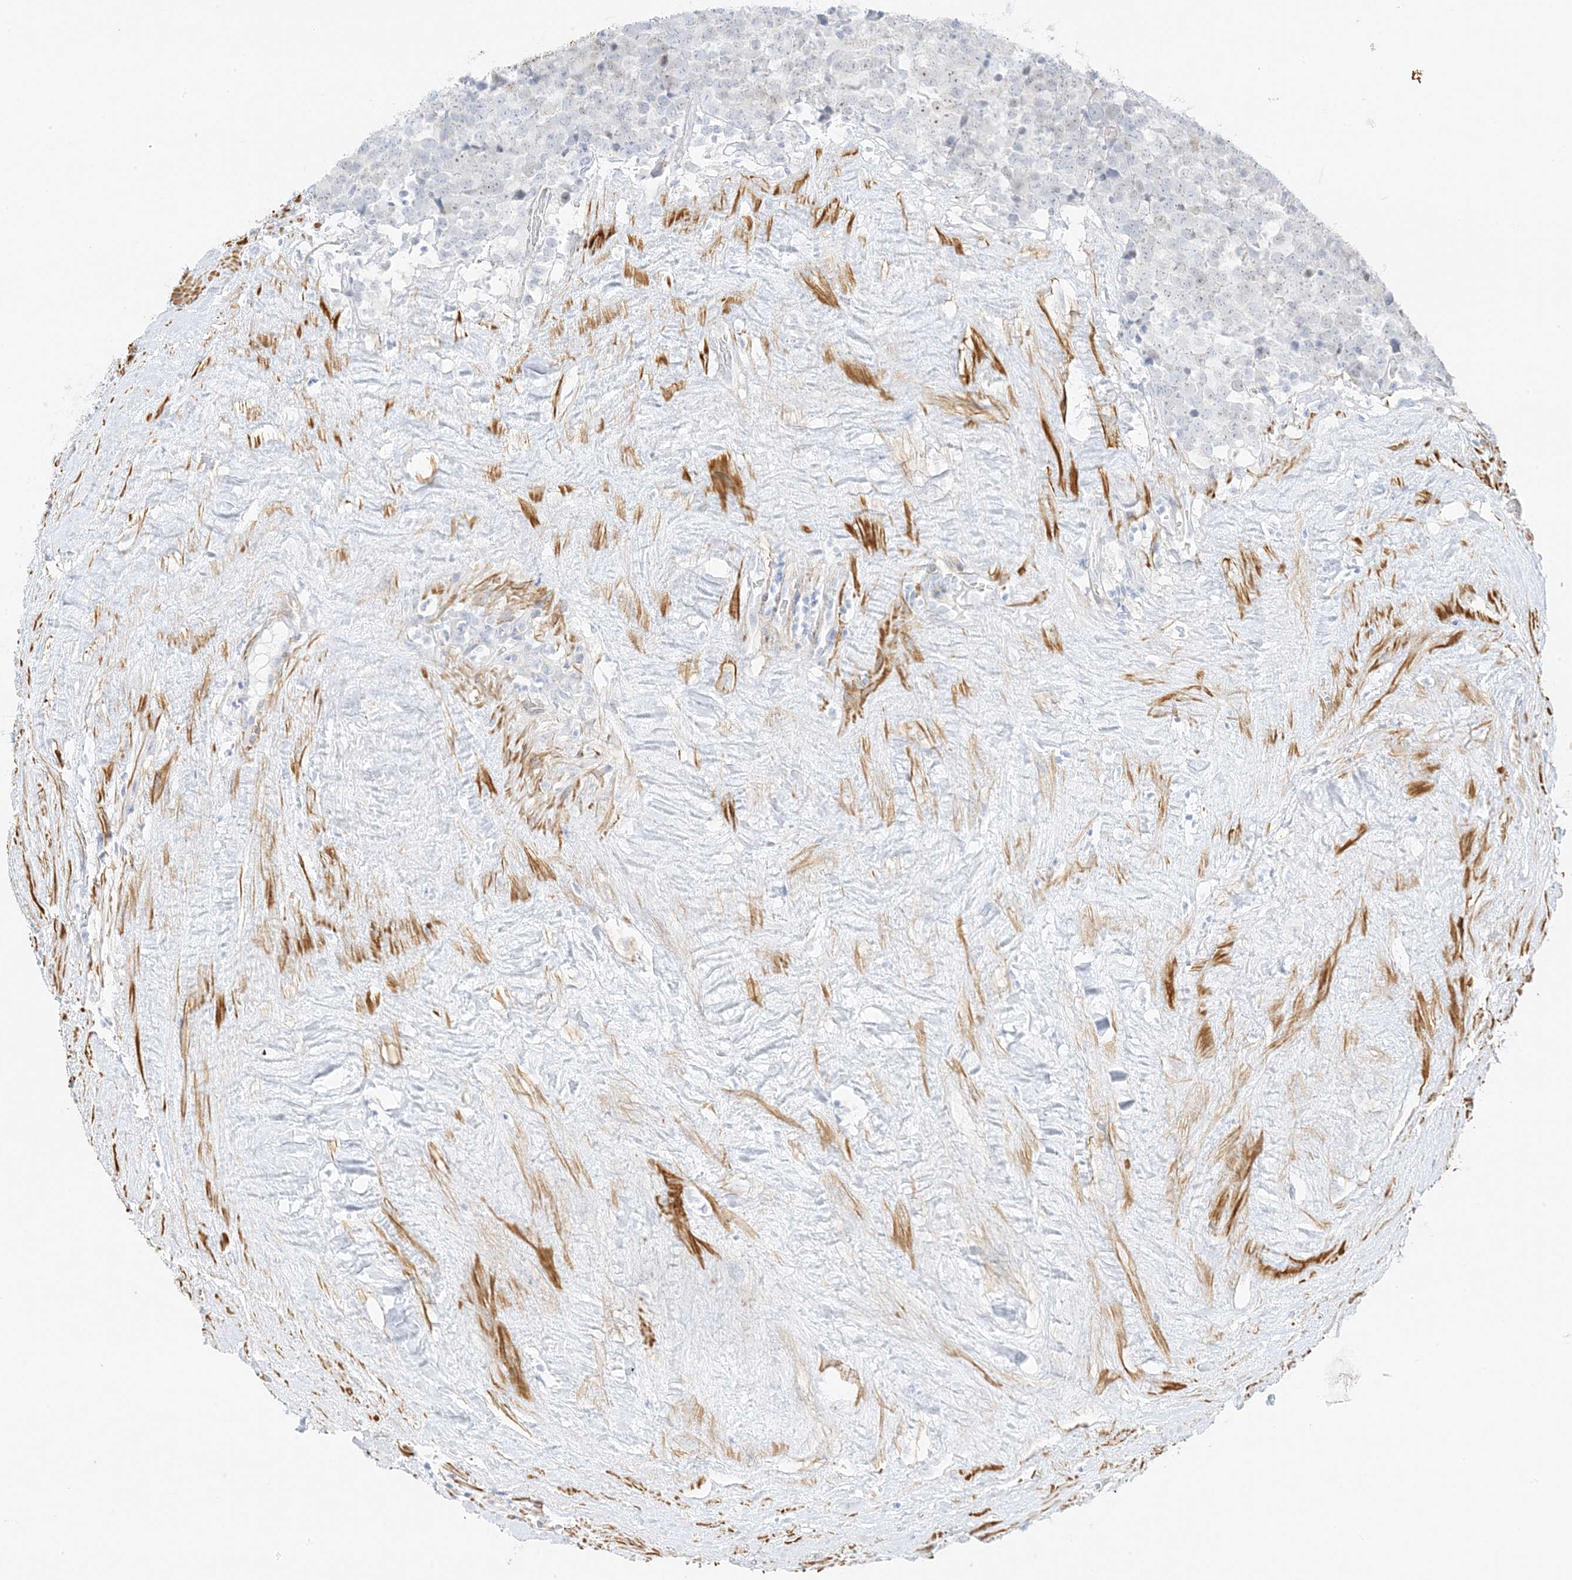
{"staining": {"intensity": "negative", "quantity": "none", "location": "none"}, "tissue": "testis cancer", "cell_type": "Tumor cells", "image_type": "cancer", "snomed": [{"axis": "morphology", "description": "Seminoma, NOS"}, {"axis": "topography", "description": "Testis"}], "caption": "Human testis cancer (seminoma) stained for a protein using IHC demonstrates no staining in tumor cells.", "gene": "SLC22A13", "patient": {"sex": "male", "age": 71}}